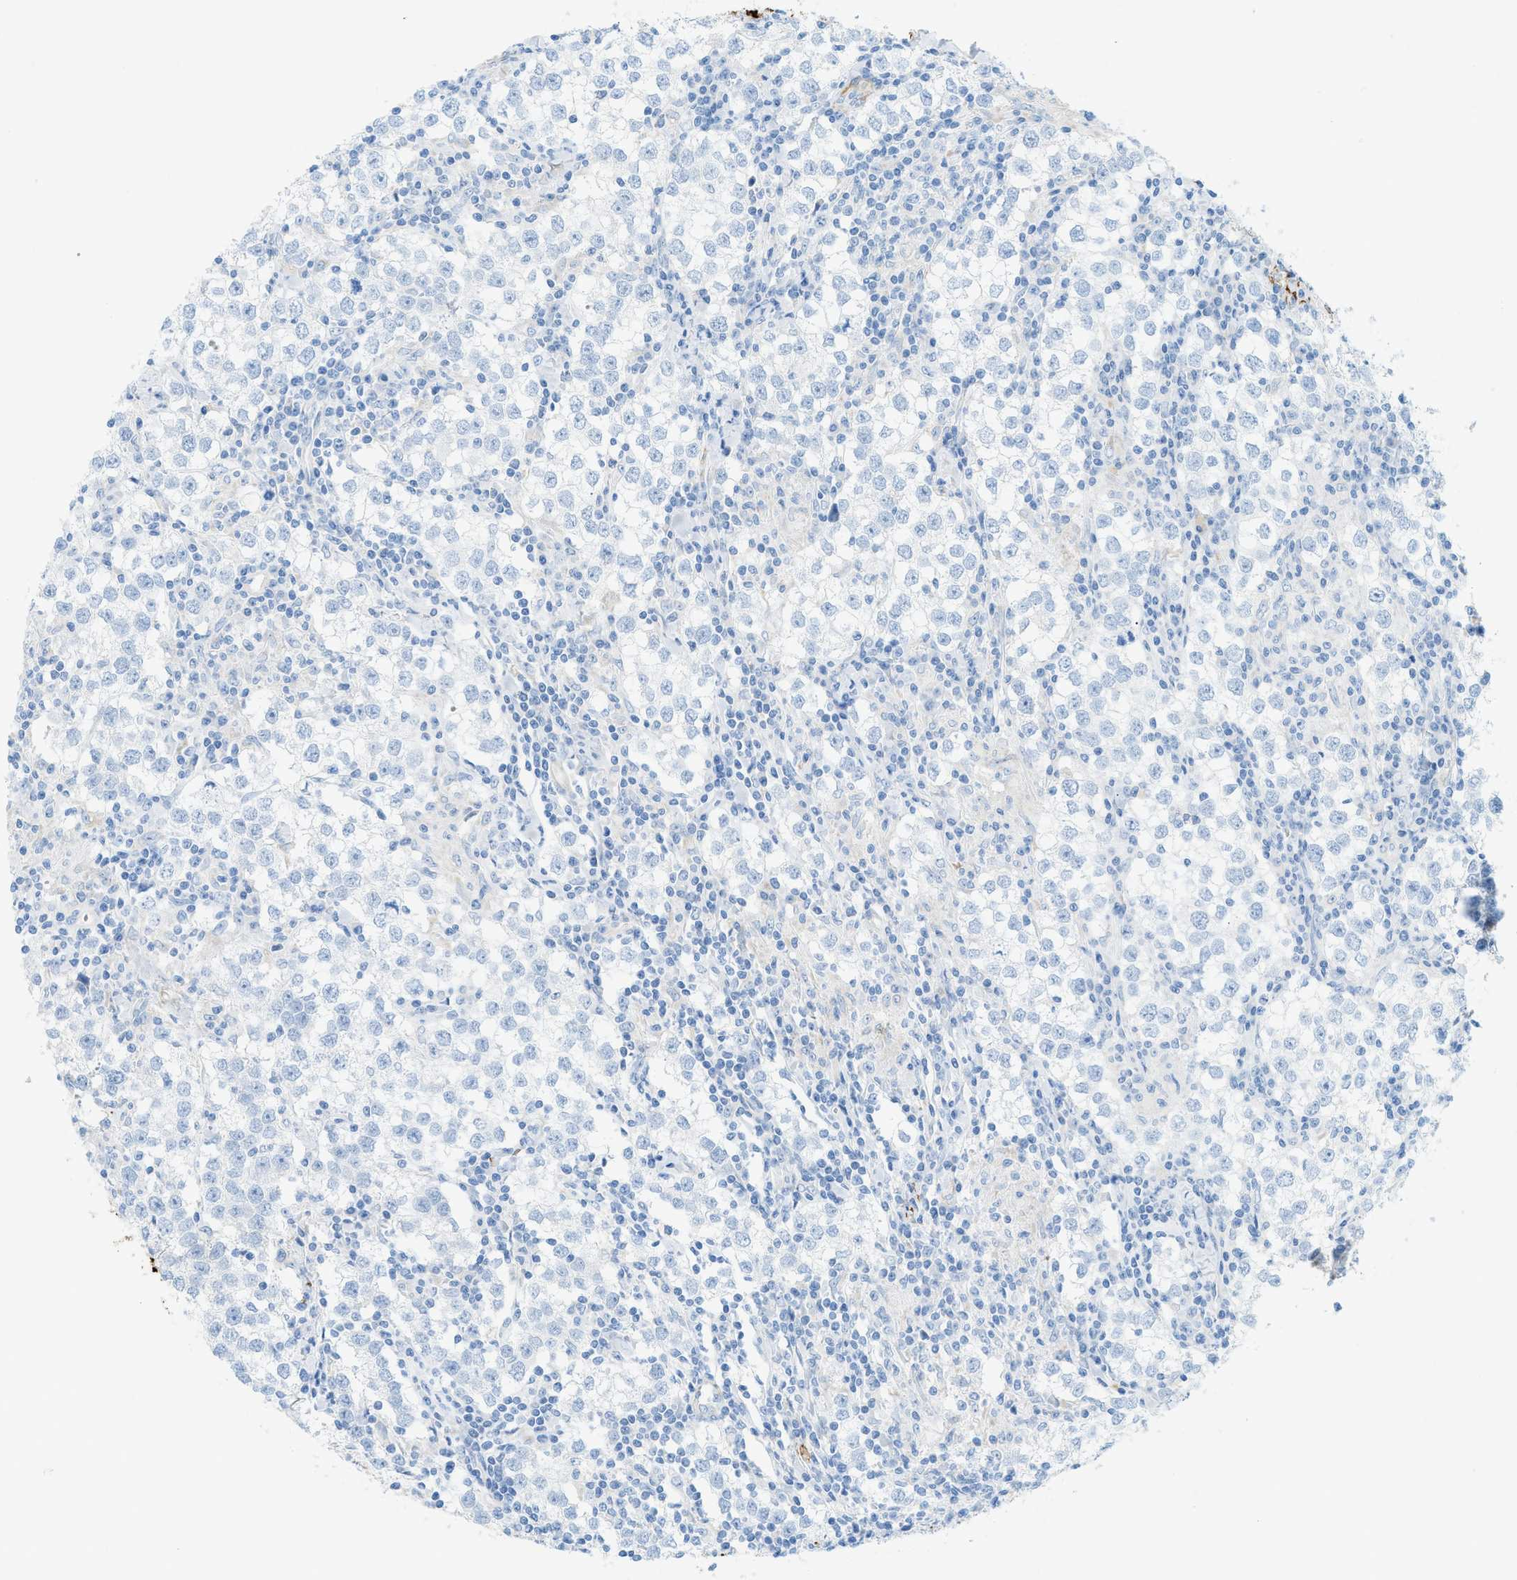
{"staining": {"intensity": "negative", "quantity": "none", "location": "none"}, "tissue": "testis cancer", "cell_type": "Tumor cells", "image_type": "cancer", "snomed": [{"axis": "morphology", "description": "Seminoma, NOS"}, {"axis": "morphology", "description": "Carcinoma, Embryonal, NOS"}, {"axis": "topography", "description": "Testis"}], "caption": "A micrograph of human testis cancer (seminoma) is negative for staining in tumor cells. Nuclei are stained in blue.", "gene": "MYH11", "patient": {"sex": "male", "age": 36}}